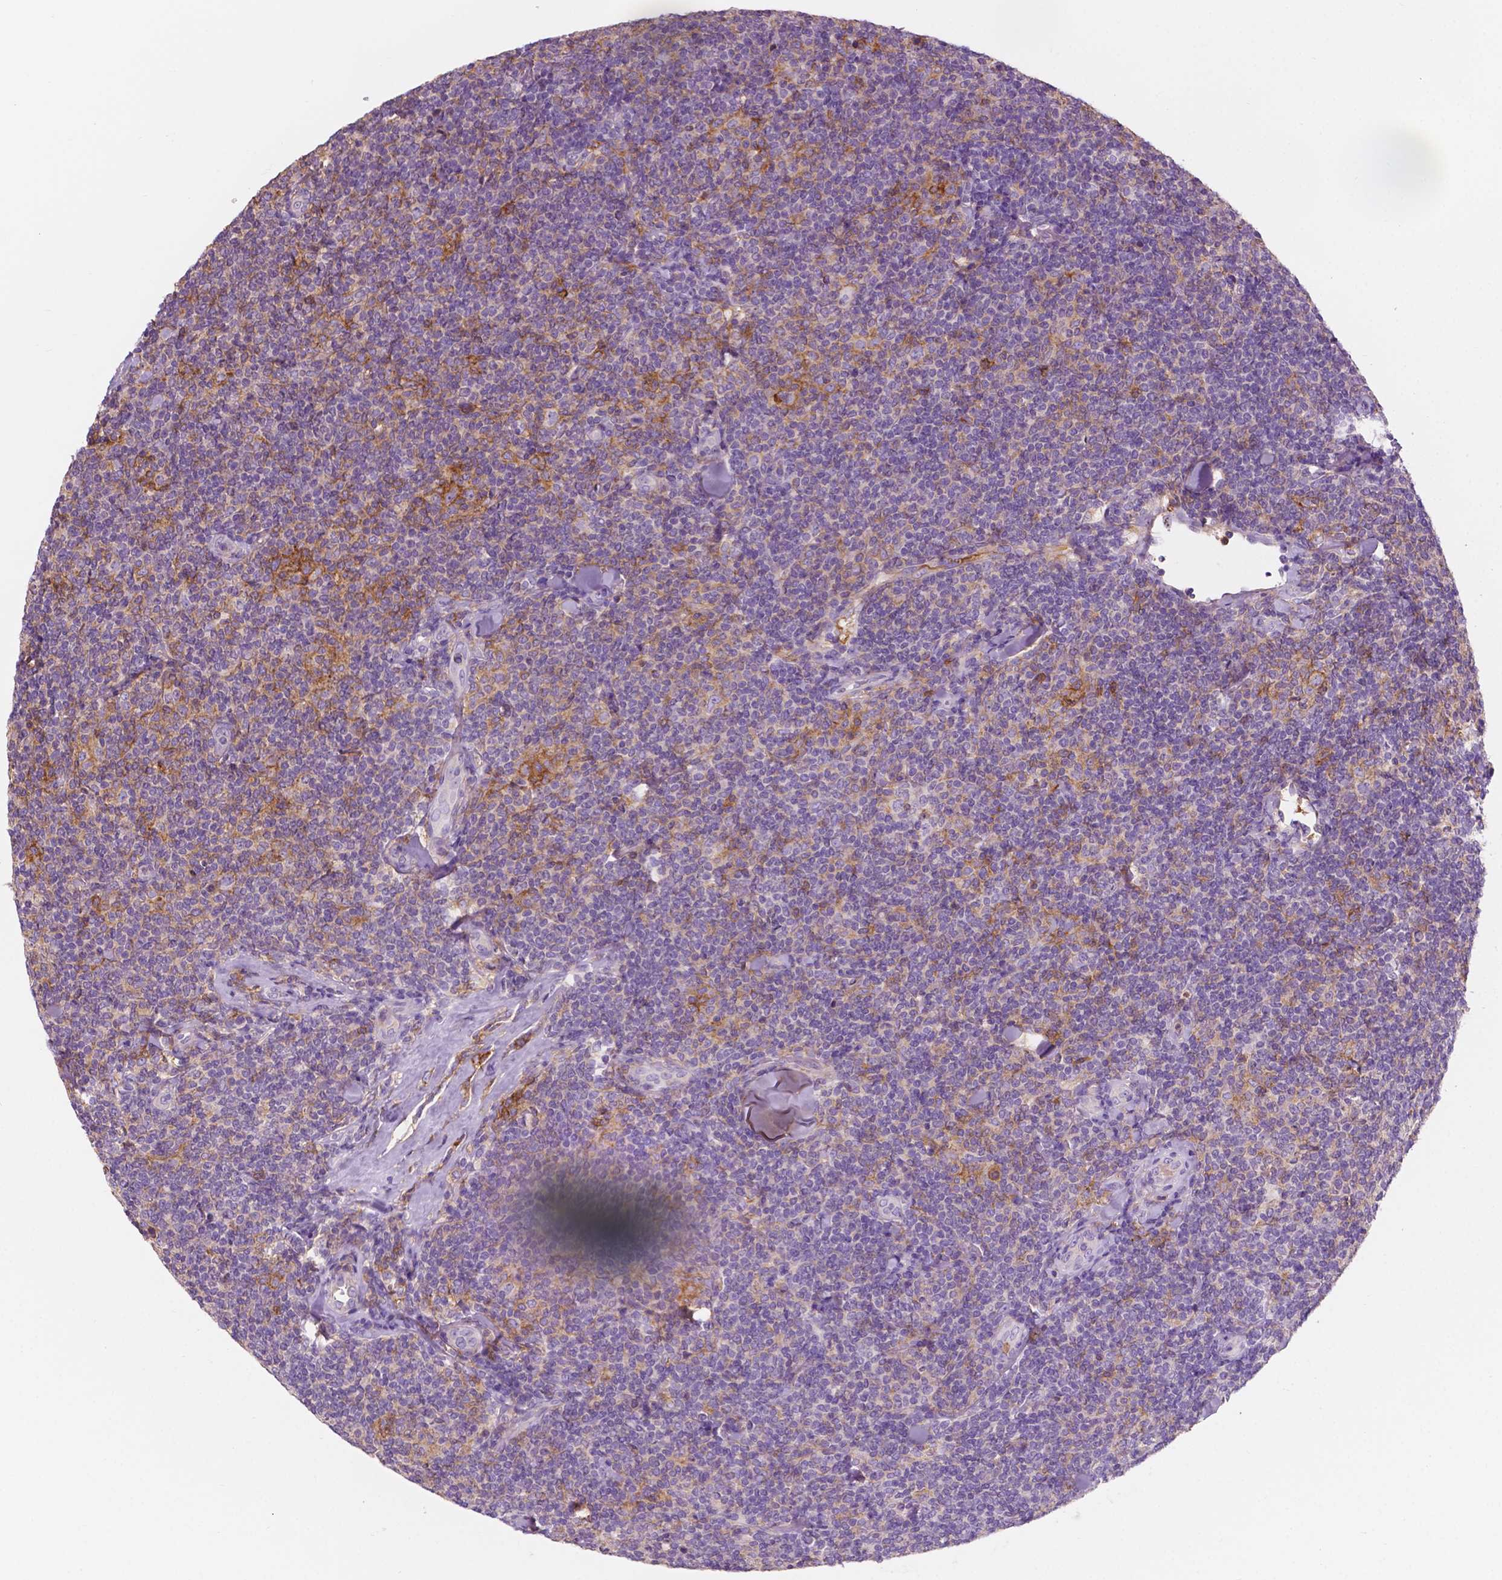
{"staining": {"intensity": "negative", "quantity": "none", "location": "none"}, "tissue": "lymphoma", "cell_type": "Tumor cells", "image_type": "cancer", "snomed": [{"axis": "morphology", "description": "Malignant lymphoma, non-Hodgkin's type, Low grade"}, {"axis": "topography", "description": "Lymph node"}], "caption": "DAB (3,3'-diaminobenzidine) immunohistochemical staining of low-grade malignant lymphoma, non-Hodgkin's type displays no significant expression in tumor cells. (IHC, brightfield microscopy, high magnification).", "gene": "SEMA4A", "patient": {"sex": "female", "age": 56}}